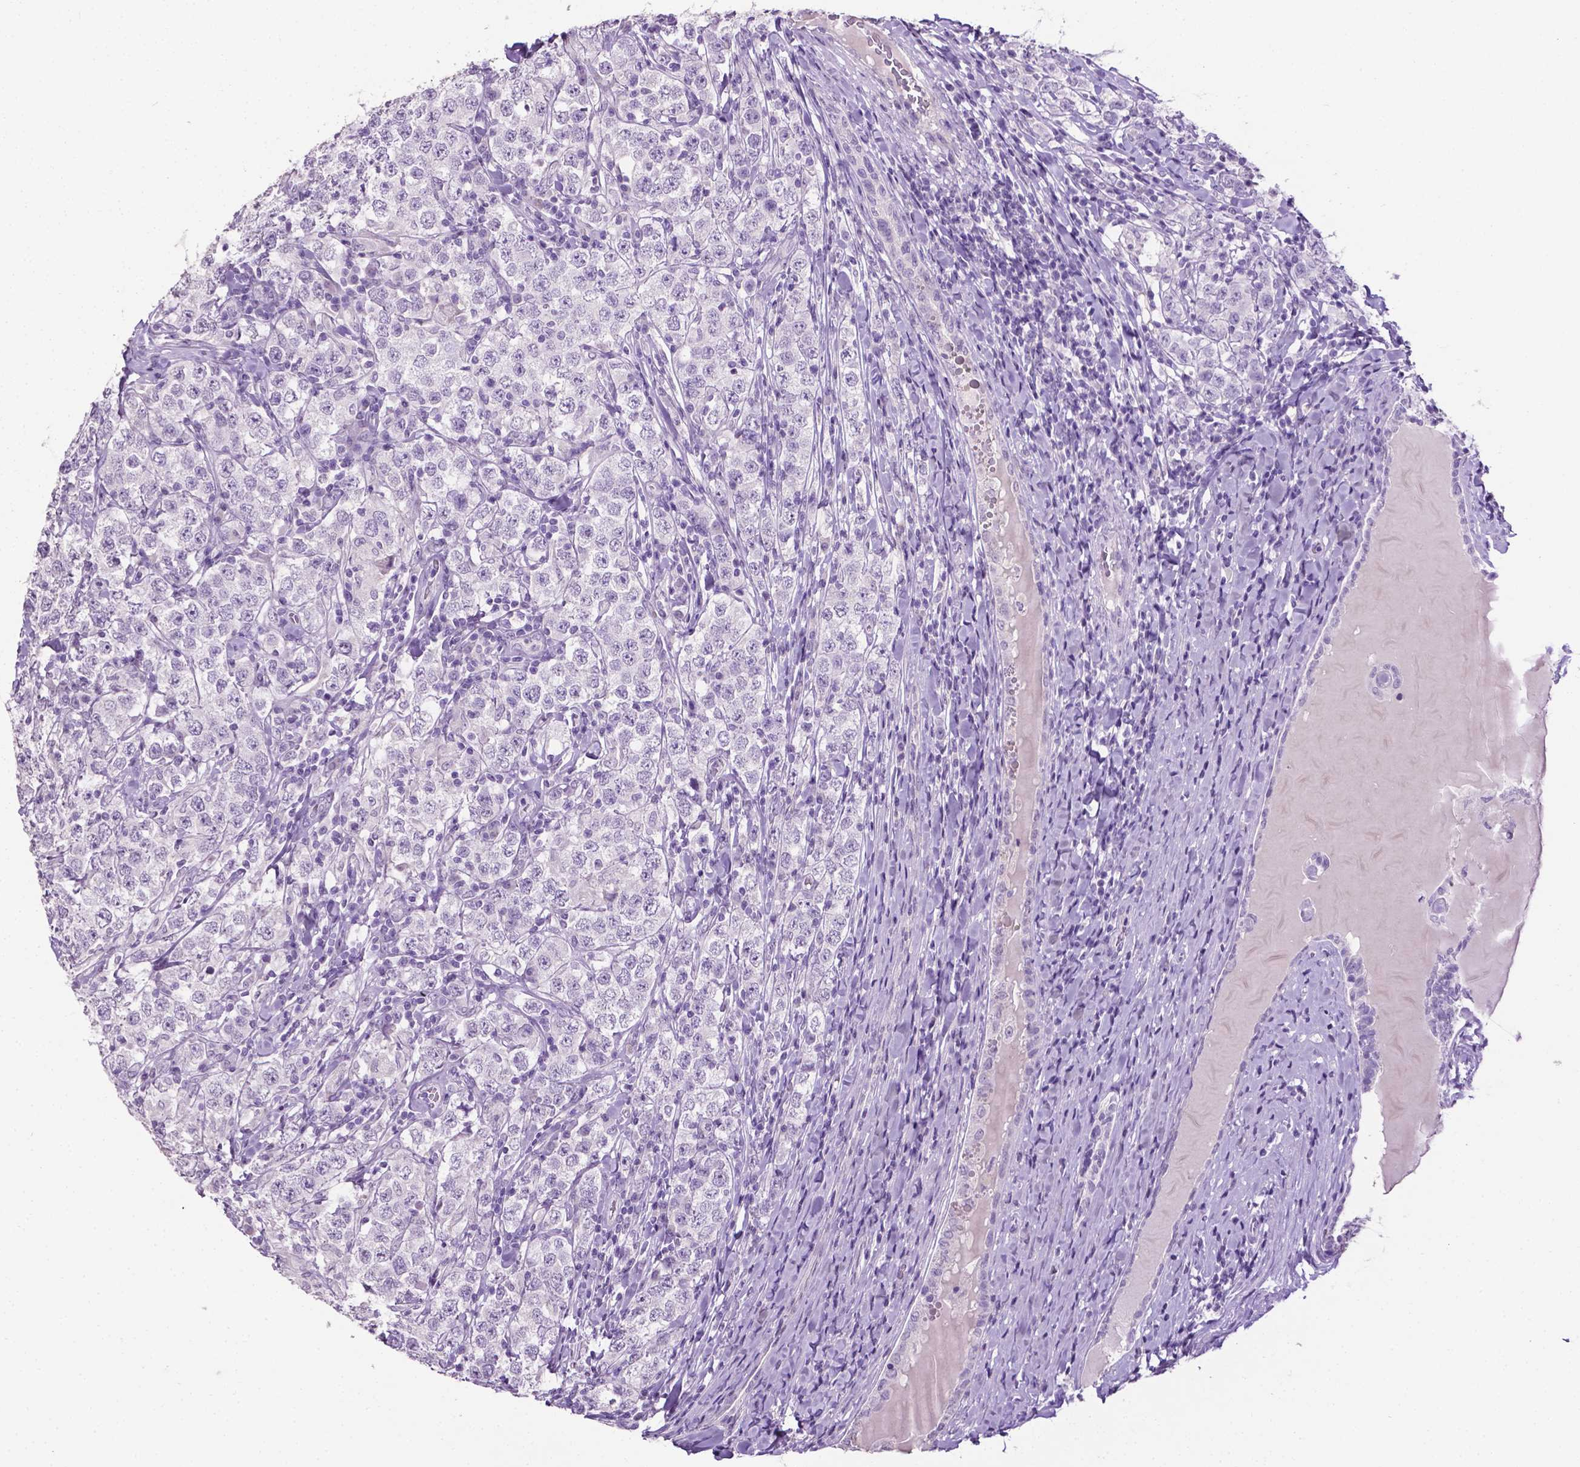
{"staining": {"intensity": "negative", "quantity": "none", "location": "none"}, "tissue": "testis cancer", "cell_type": "Tumor cells", "image_type": "cancer", "snomed": [{"axis": "morphology", "description": "Seminoma, NOS"}, {"axis": "morphology", "description": "Carcinoma, Embryonal, NOS"}, {"axis": "topography", "description": "Testis"}], "caption": "DAB immunohistochemical staining of human embryonal carcinoma (testis) displays no significant positivity in tumor cells.", "gene": "TACSTD2", "patient": {"sex": "male", "age": 41}}